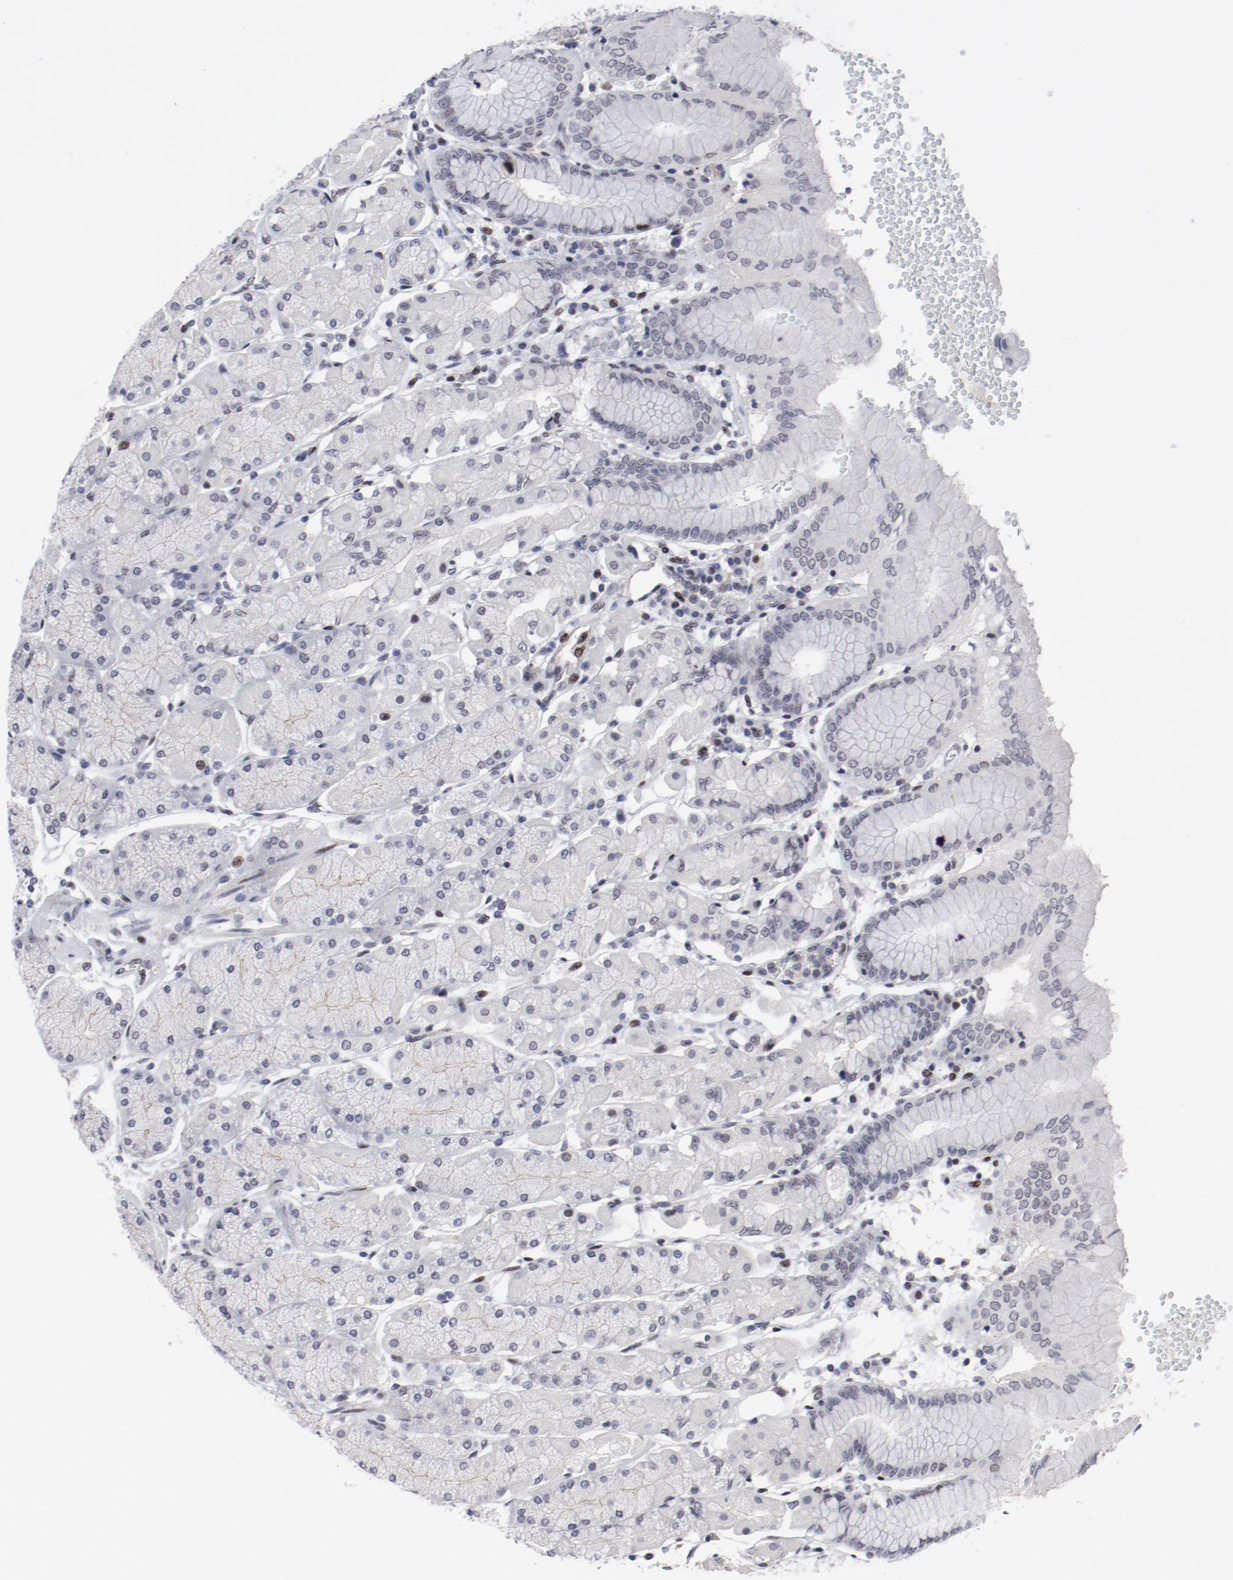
{"staining": {"intensity": "negative", "quantity": "none", "location": "none"}, "tissue": "stomach", "cell_type": "Glandular cells", "image_type": "normal", "snomed": [{"axis": "morphology", "description": "Normal tissue, NOS"}, {"axis": "topography", "description": "Stomach, upper"}, {"axis": "topography", "description": "Stomach"}], "caption": "This is a micrograph of IHC staining of normal stomach, which shows no positivity in glandular cells.", "gene": "FSCB", "patient": {"sex": "male", "age": 76}}